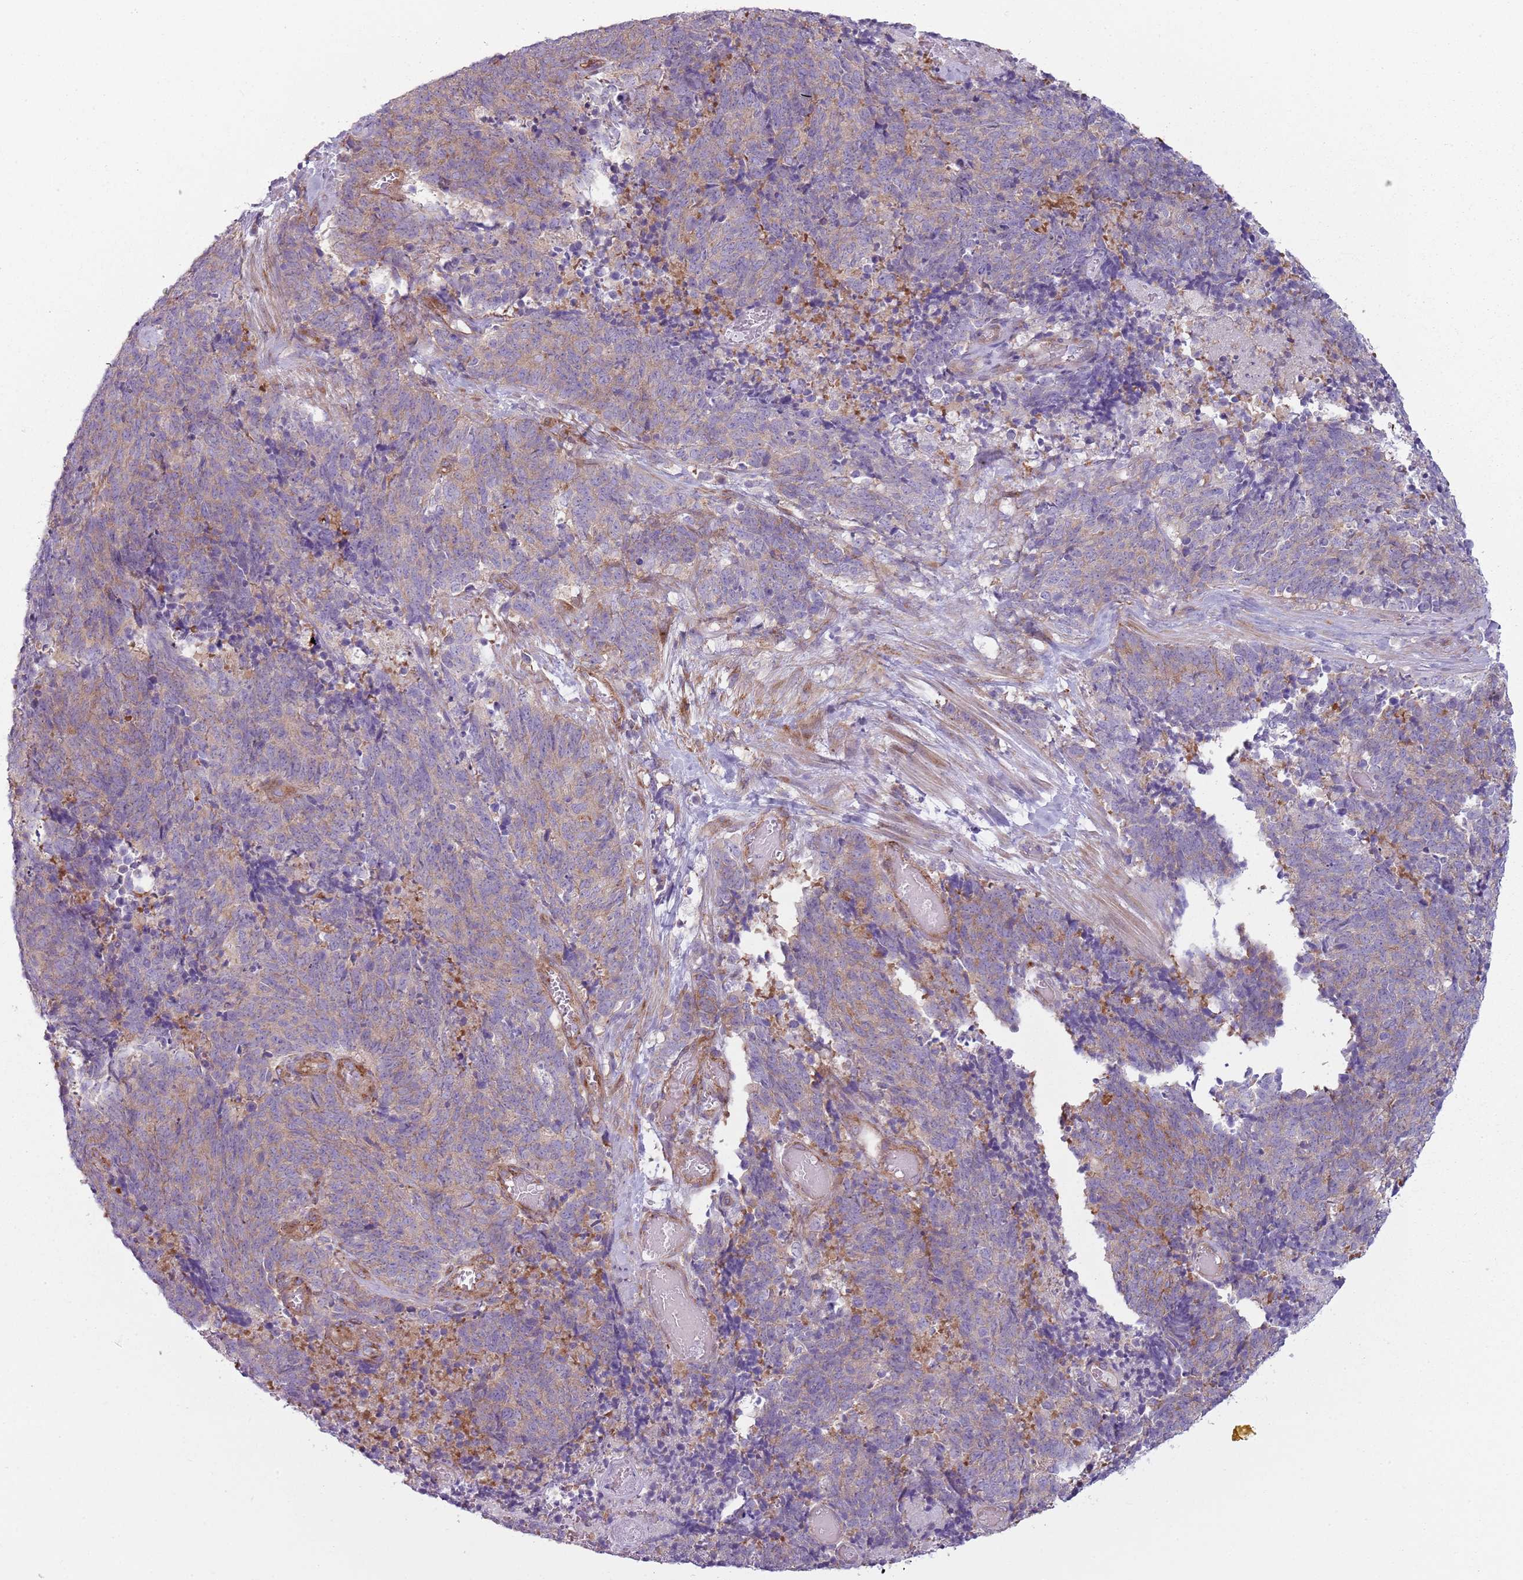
{"staining": {"intensity": "weak", "quantity": "25%-75%", "location": "cytoplasmic/membranous"}, "tissue": "cervical cancer", "cell_type": "Tumor cells", "image_type": "cancer", "snomed": [{"axis": "morphology", "description": "Squamous cell carcinoma, NOS"}, {"axis": "topography", "description": "Cervix"}], "caption": "This photomicrograph shows immunohistochemistry (IHC) staining of human cervical cancer (squamous cell carcinoma), with low weak cytoplasmic/membranous staining in approximately 25%-75% of tumor cells.", "gene": "SNX1", "patient": {"sex": "female", "age": 29}}